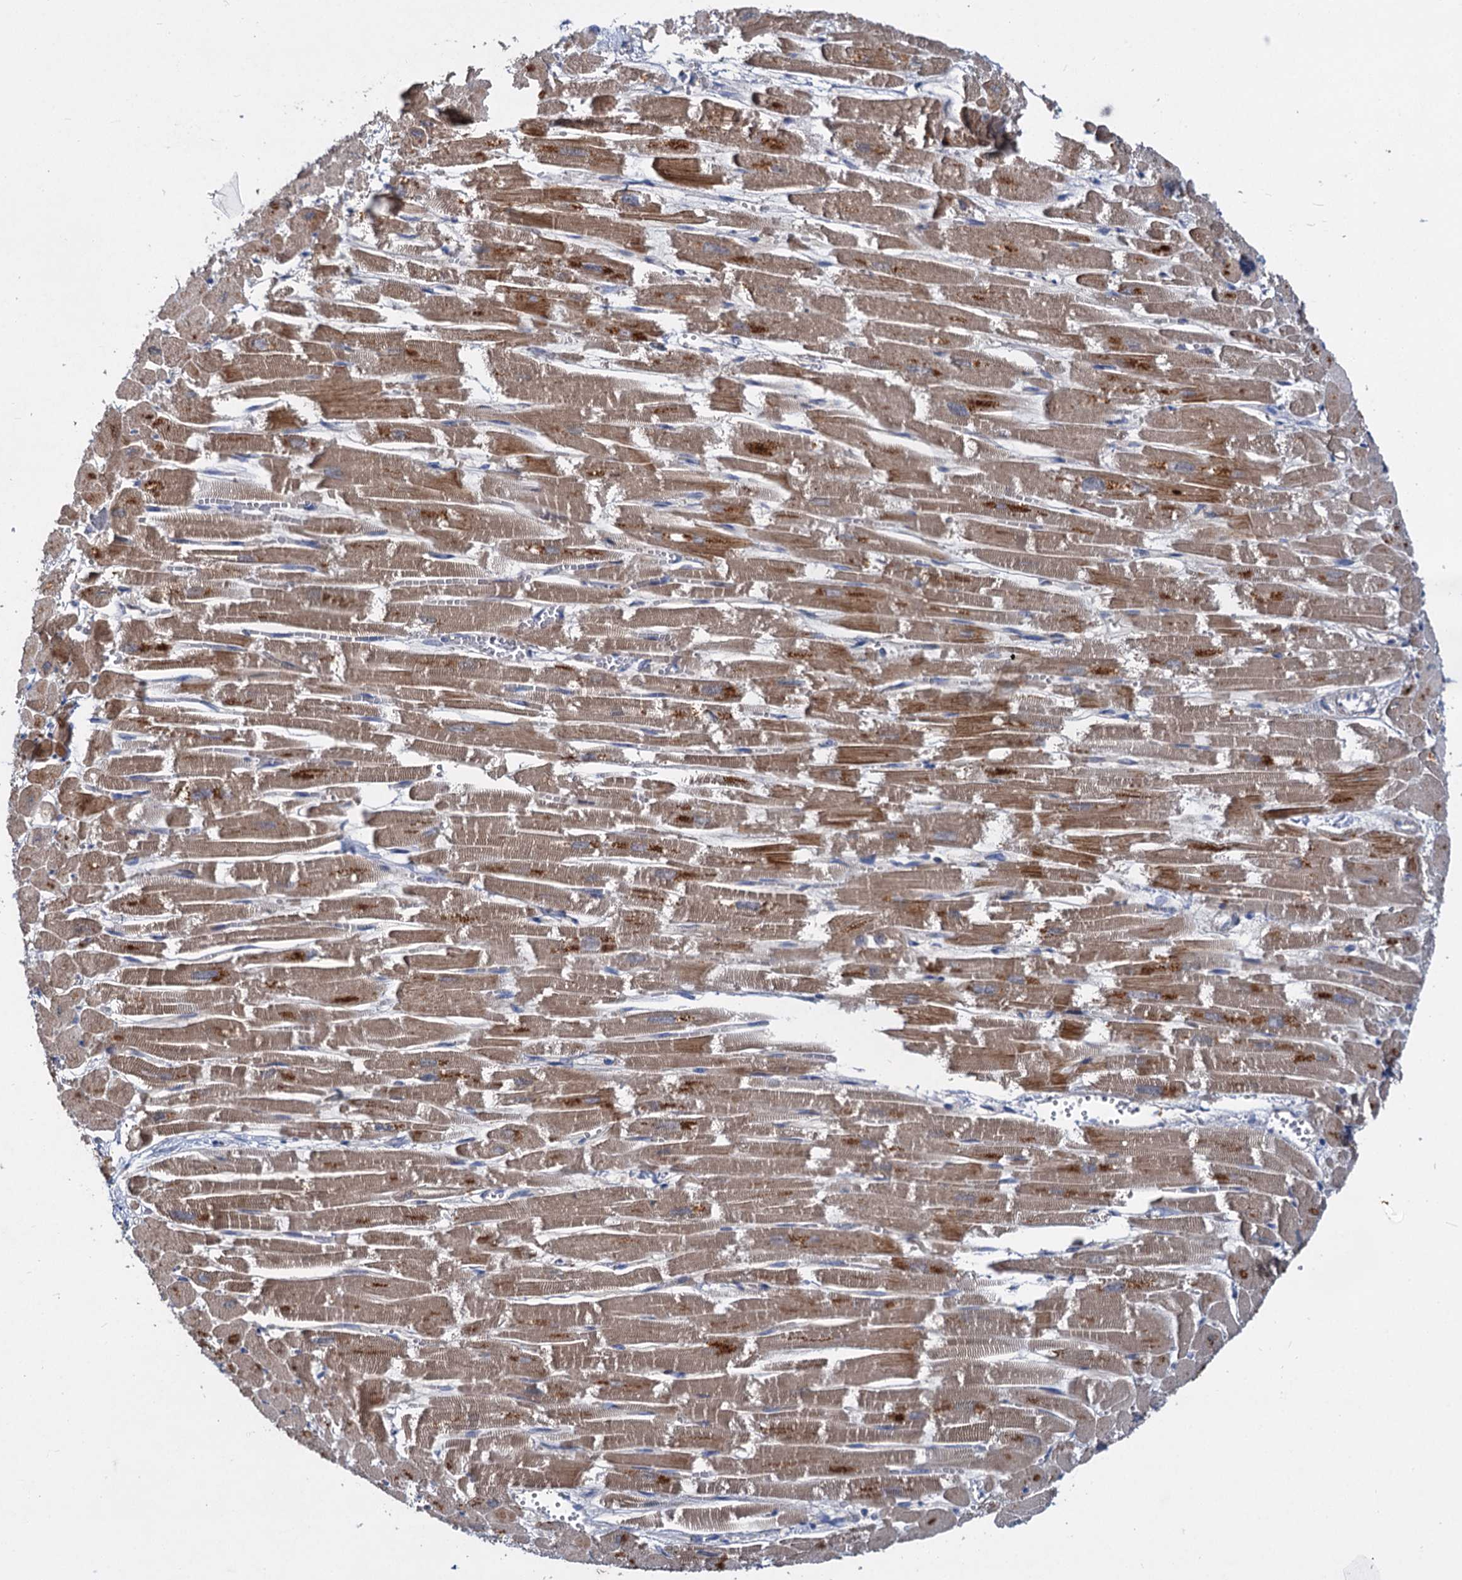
{"staining": {"intensity": "moderate", "quantity": ">75%", "location": "cytoplasmic/membranous"}, "tissue": "heart muscle", "cell_type": "Cardiomyocytes", "image_type": "normal", "snomed": [{"axis": "morphology", "description": "Normal tissue, NOS"}, {"axis": "topography", "description": "Heart"}], "caption": "A brown stain shows moderate cytoplasmic/membranous positivity of a protein in cardiomyocytes of unremarkable heart muscle.", "gene": "ALKBH7", "patient": {"sex": "male", "age": 54}}